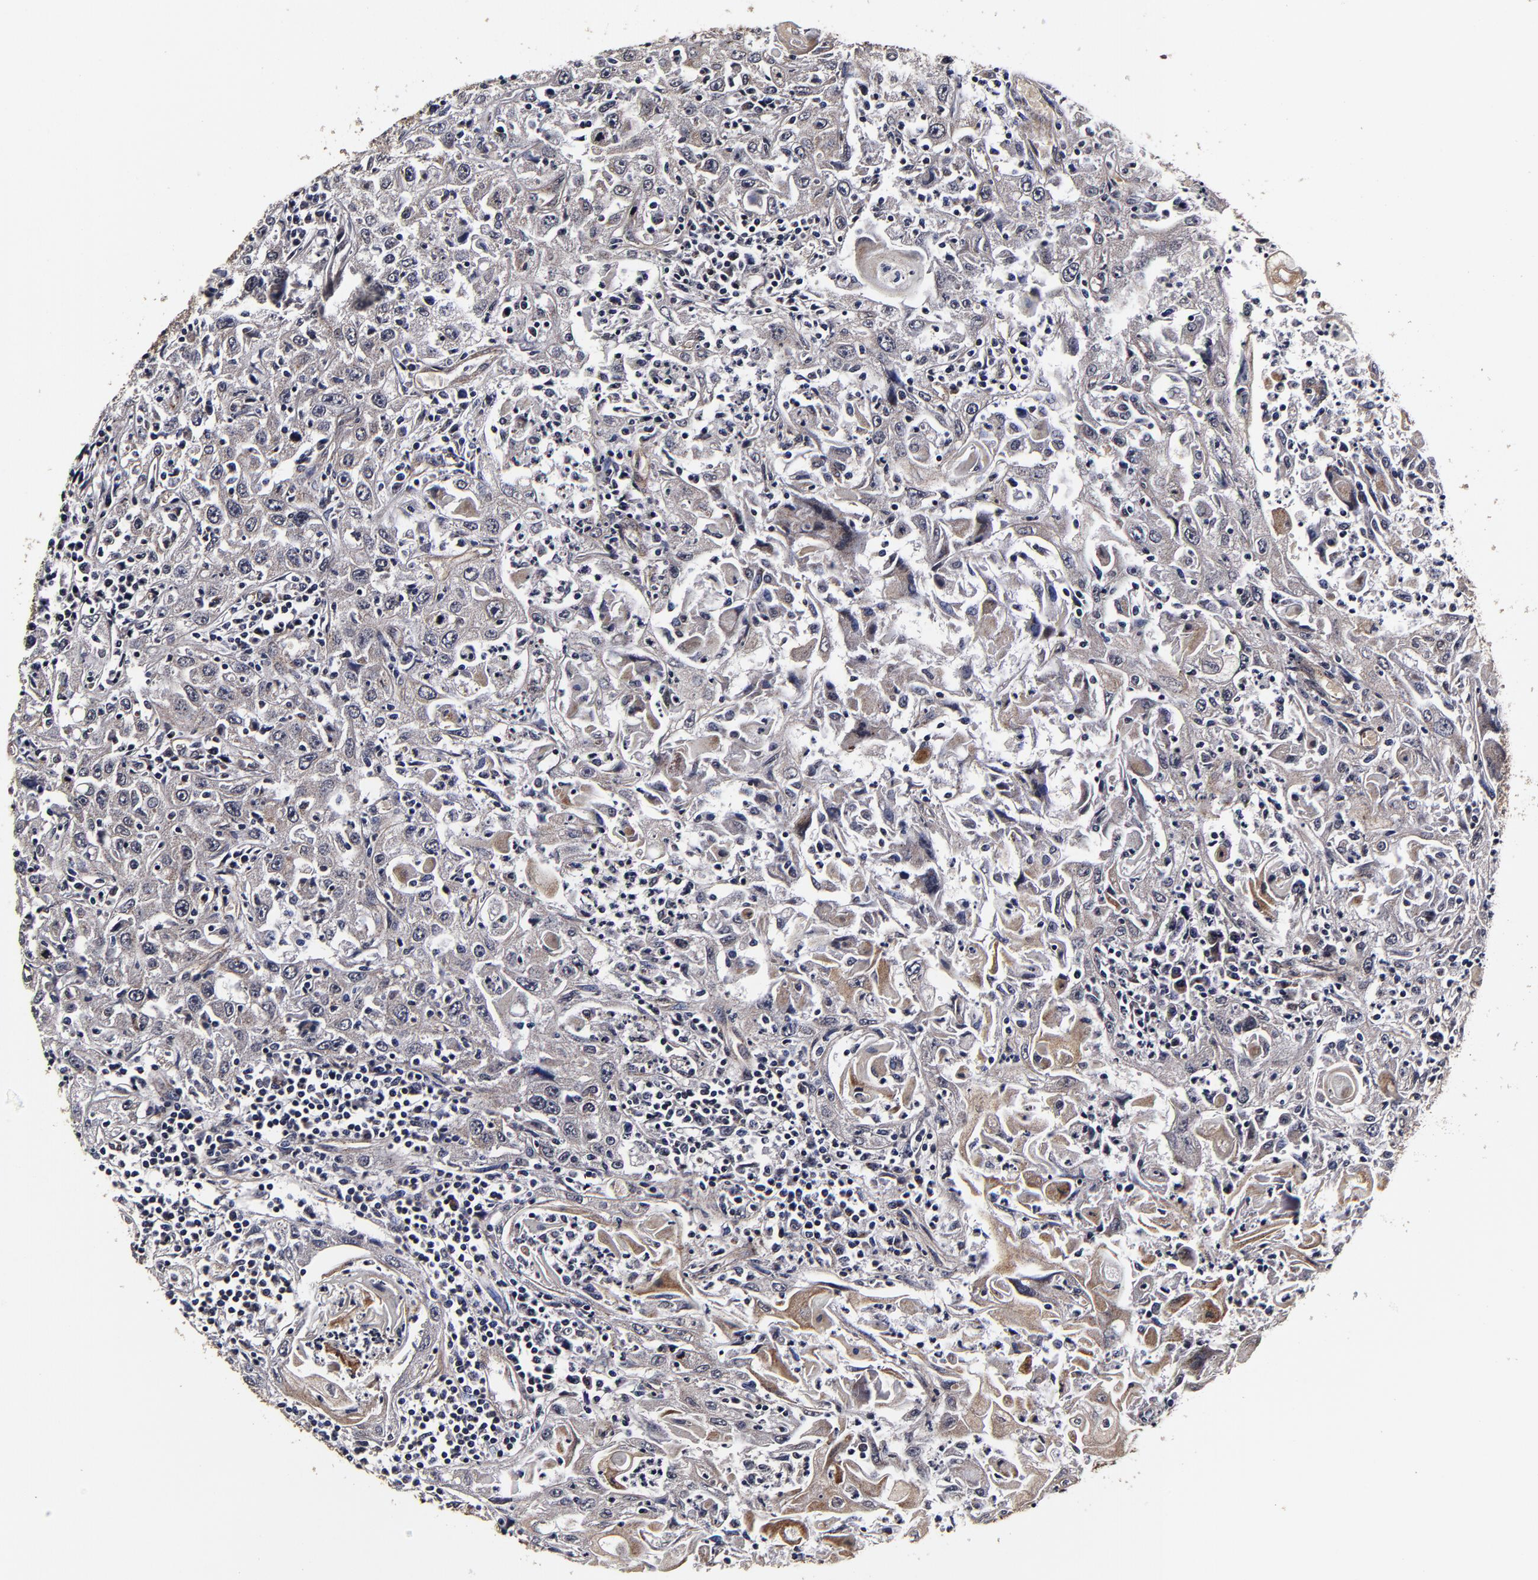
{"staining": {"intensity": "moderate", "quantity": ">75%", "location": "cytoplasmic/membranous"}, "tissue": "head and neck cancer", "cell_type": "Tumor cells", "image_type": "cancer", "snomed": [{"axis": "morphology", "description": "Squamous cell carcinoma, NOS"}, {"axis": "topography", "description": "Oral tissue"}, {"axis": "topography", "description": "Head-Neck"}], "caption": "Moderate cytoplasmic/membranous expression for a protein is present in approximately >75% of tumor cells of head and neck cancer using immunohistochemistry.", "gene": "MMP15", "patient": {"sex": "female", "age": 76}}